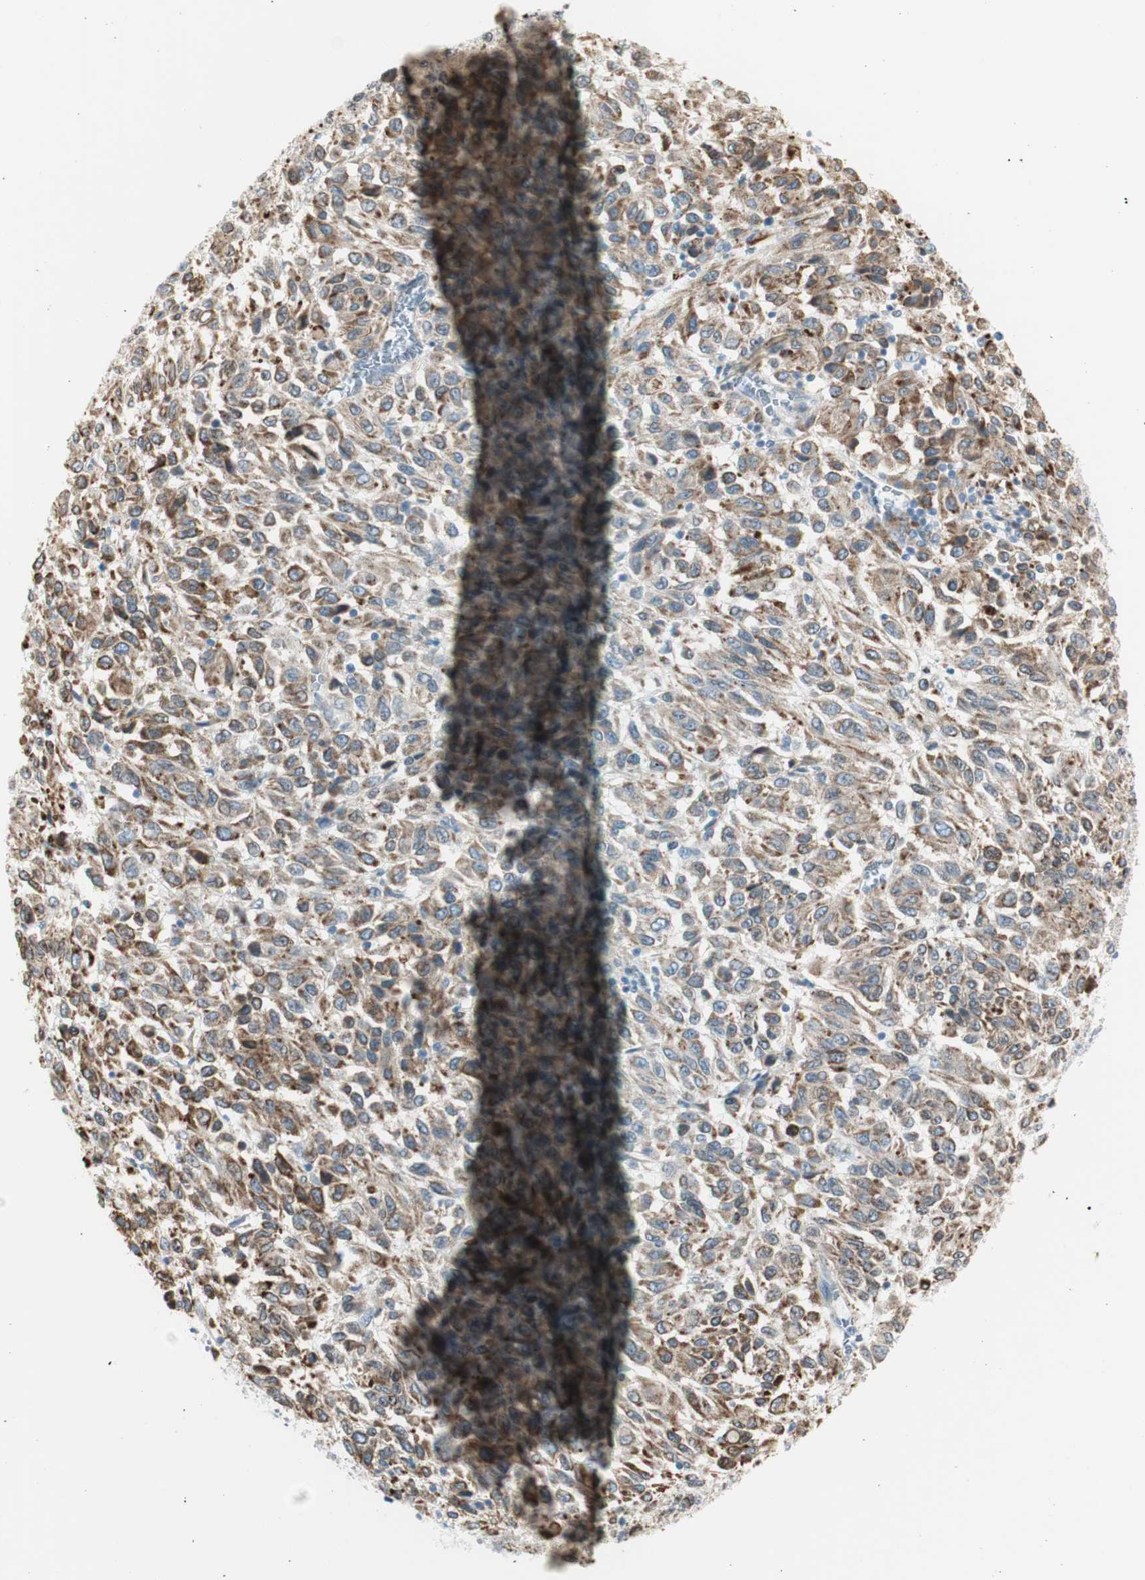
{"staining": {"intensity": "moderate", "quantity": ">75%", "location": "cytoplasmic/membranous"}, "tissue": "melanoma", "cell_type": "Tumor cells", "image_type": "cancer", "snomed": [{"axis": "morphology", "description": "Malignant melanoma, Metastatic site"}, {"axis": "topography", "description": "Lung"}], "caption": "DAB immunohistochemical staining of human melanoma demonstrates moderate cytoplasmic/membranous protein positivity in about >75% of tumor cells. The protein of interest is stained brown, and the nuclei are stained in blue (DAB (3,3'-diaminobenzidine) IHC with brightfield microscopy, high magnification).", "gene": "TNFSF11", "patient": {"sex": "male", "age": 64}}